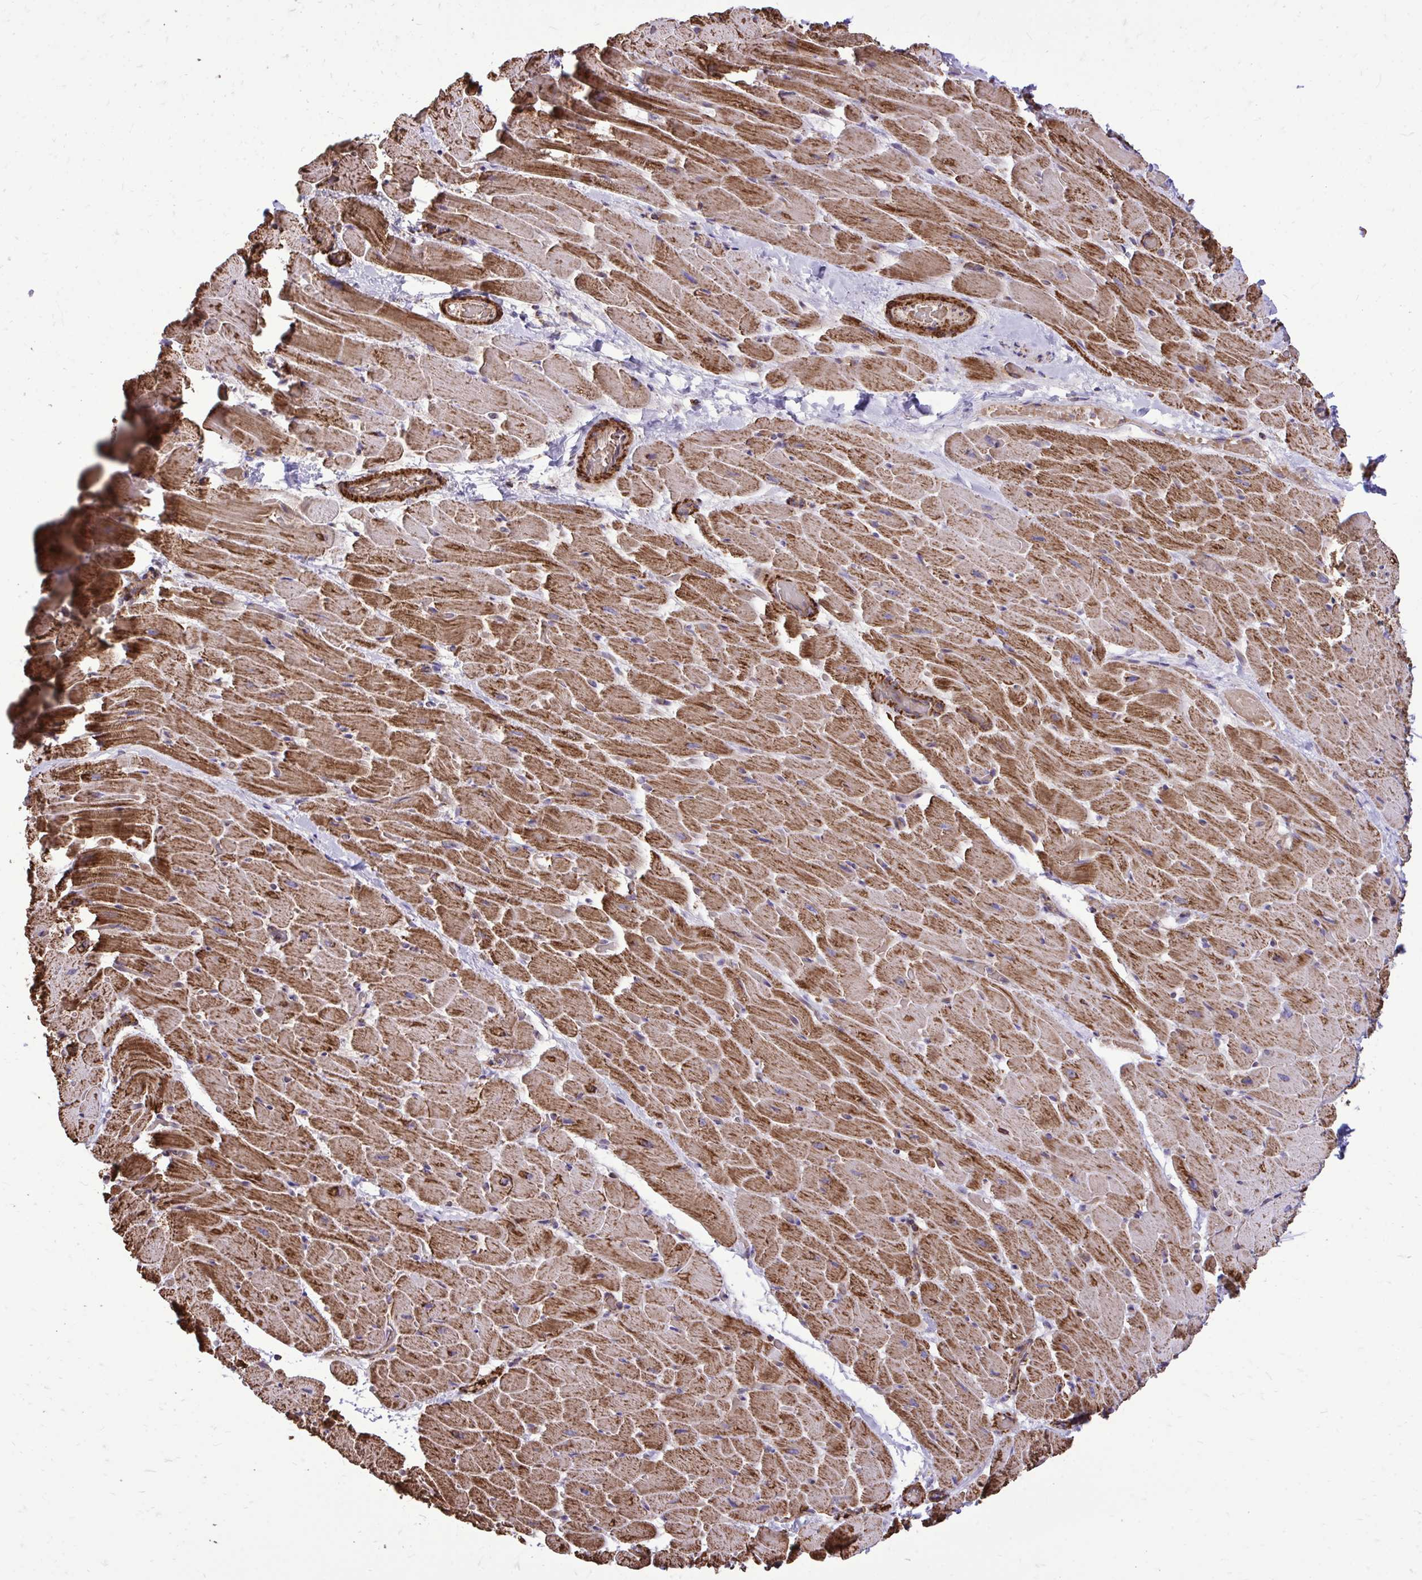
{"staining": {"intensity": "moderate", "quantity": ">75%", "location": "cytoplasmic/membranous"}, "tissue": "heart muscle", "cell_type": "Cardiomyocytes", "image_type": "normal", "snomed": [{"axis": "morphology", "description": "Normal tissue, NOS"}, {"axis": "topography", "description": "Heart"}], "caption": "Protein staining demonstrates moderate cytoplasmic/membranous staining in about >75% of cardiomyocytes in normal heart muscle. (Brightfield microscopy of DAB IHC at high magnification).", "gene": "UBE2C", "patient": {"sex": "male", "age": 37}}